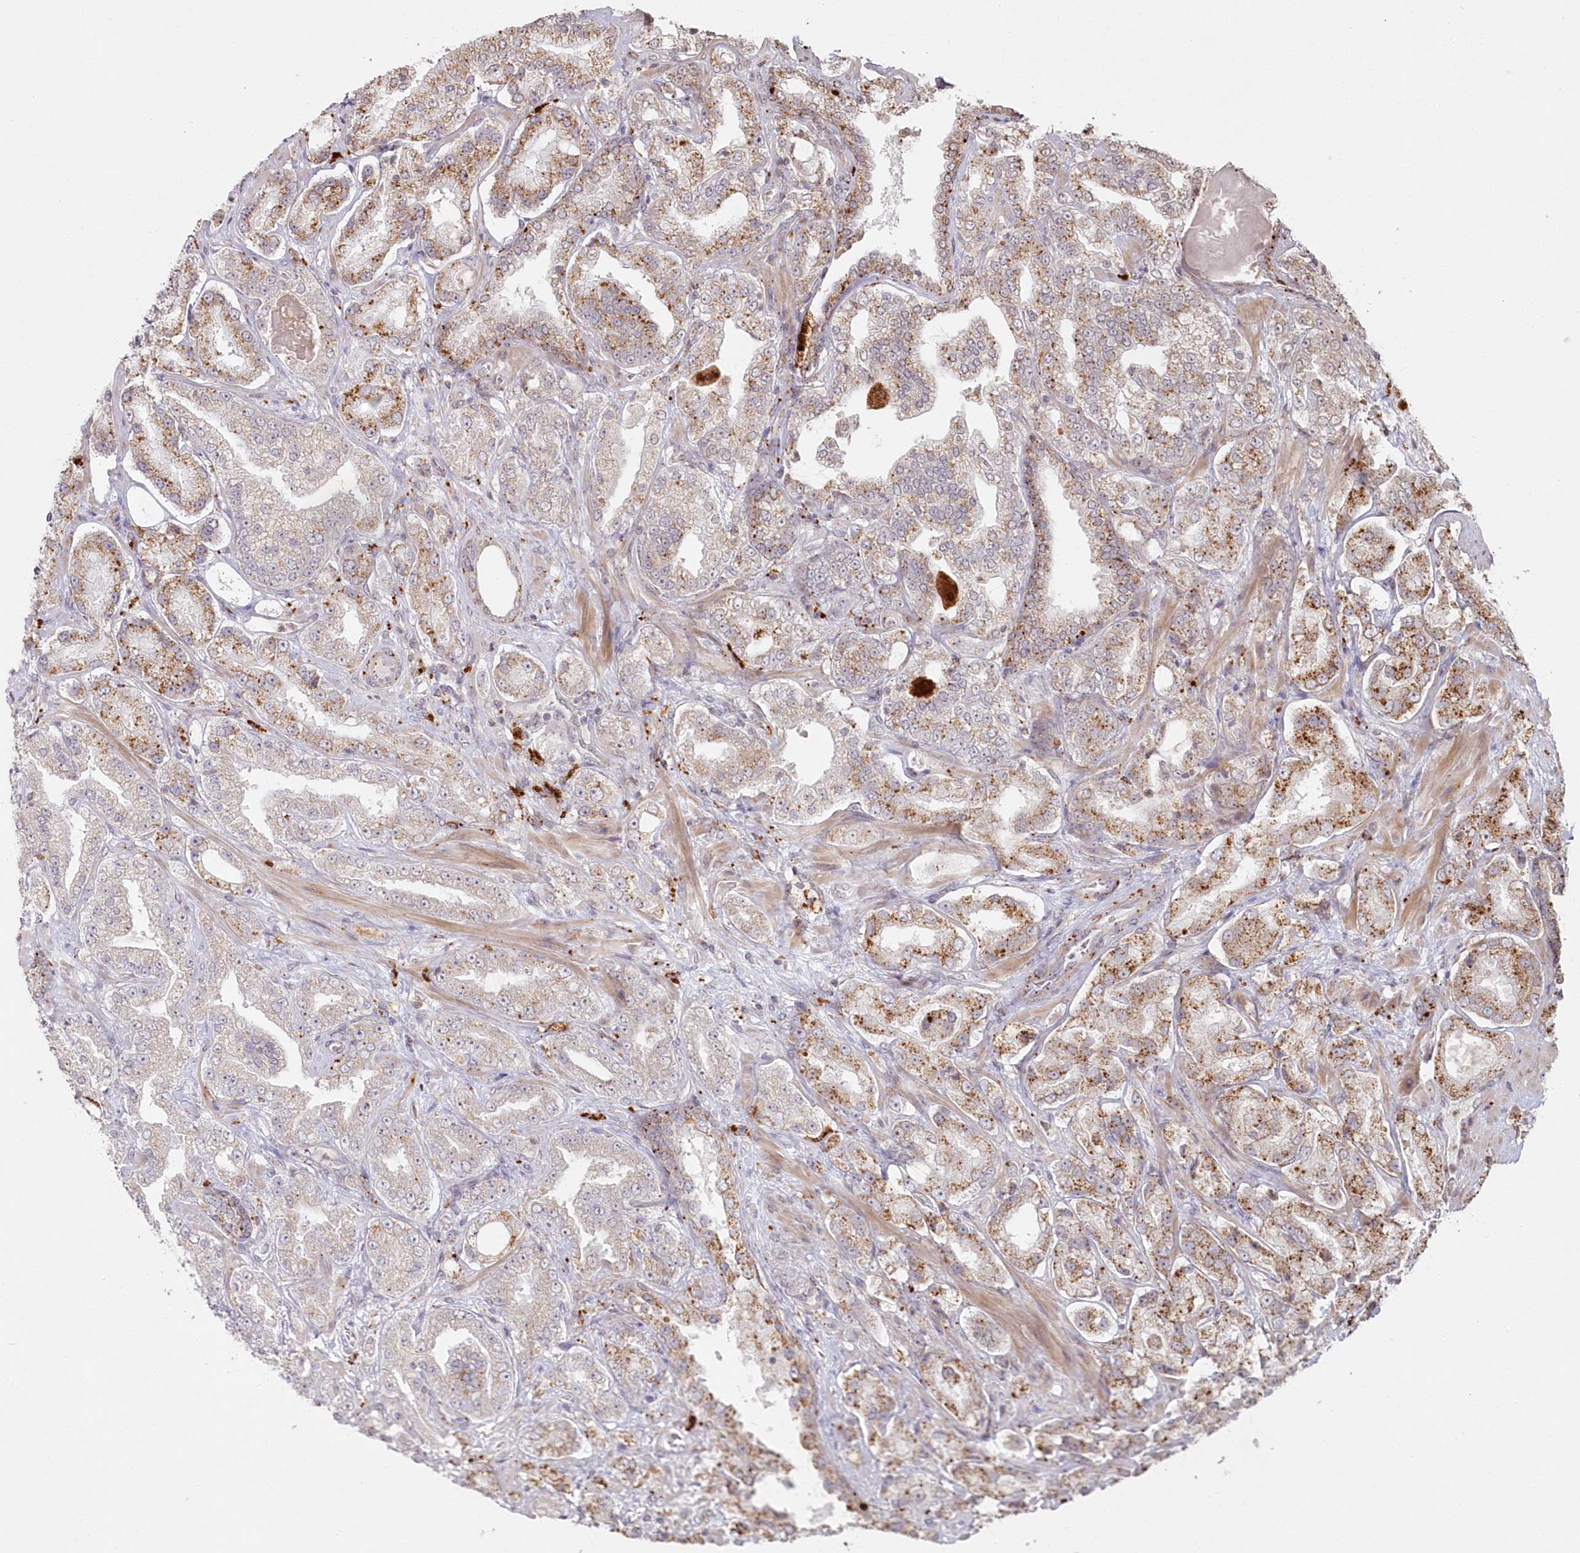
{"staining": {"intensity": "moderate", "quantity": "25%-75%", "location": "cytoplasmic/membranous"}, "tissue": "prostate cancer", "cell_type": "Tumor cells", "image_type": "cancer", "snomed": [{"axis": "morphology", "description": "Adenocarcinoma, High grade"}, {"axis": "topography", "description": "Prostate"}], "caption": "Brown immunohistochemical staining in high-grade adenocarcinoma (prostate) exhibits moderate cytoplasmic/membranous expression in approximately 25%-75% of tumor cells.", "gene": "ARSB", "patient": {"sex": "male", "age": 64}}